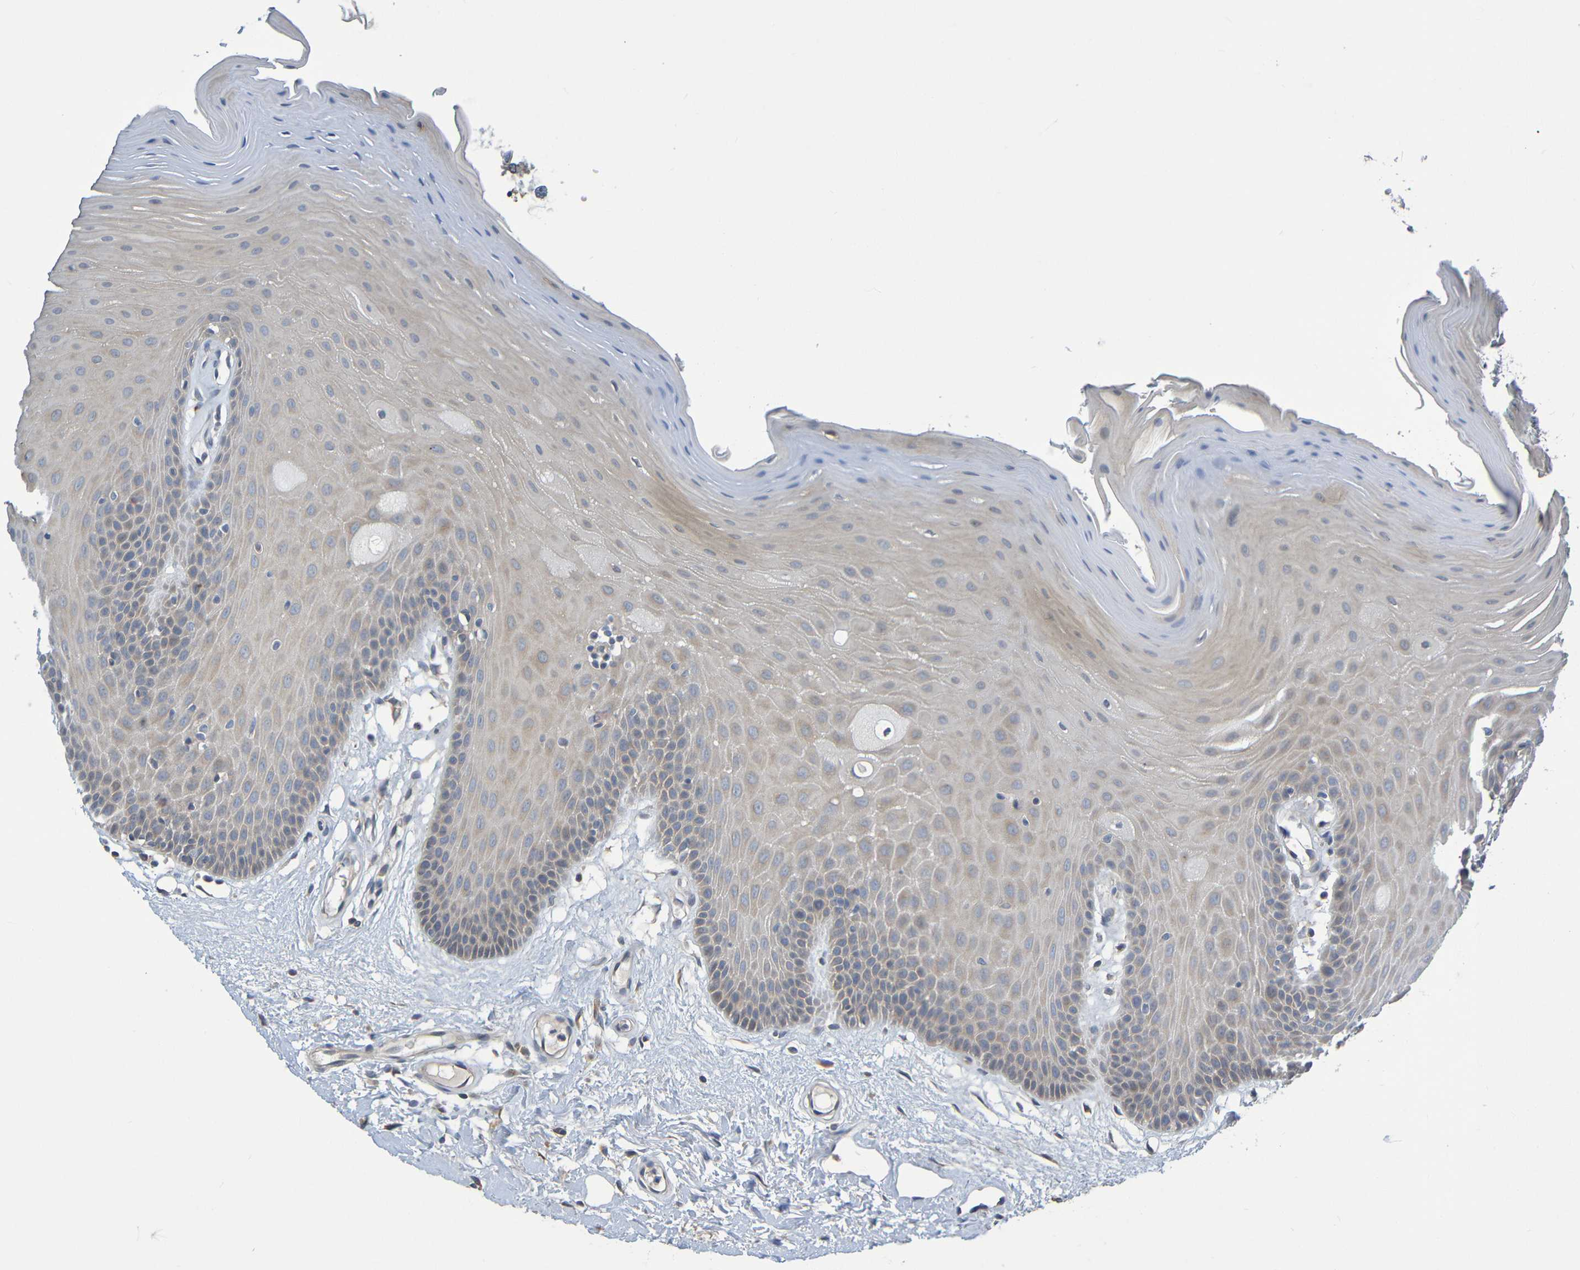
{"staining": {"intensity": "weak", "quantity": "25%-75%", "location": "cytoplasmic/membranous"}, "tissue": "oral mucosa", "cell_type": "Squamous epithelial cells", "image_type": "normal", "snomed": [{"axis": "morphology", "description": "Normal tissue, NOS"}, {"axis": "morphology", "description": "Squamous cell carcinoma, NOS"}, {"axis": "topography", "description": "Skeletal muscle"}, {"axis": "topography", "description": "Adipose tissue"}, {"axis": "topography", "description": "Vascular tissue"}, {"axis": "topography", "description": "Oral tissue"}, {"axis": "topography", "description": "Peripheral nerve tissue"}, {"axis": "topography", "description": "Head-Neck"}], "caption": "Weak cytoplasmic/membranous positivity is appreciated in about 25%-75% of squamous epithelial cells in benign oral mucosa. (DAB IHC, brown staining for protein, blue staining for nuclei).", "gene": "CYP4F2", "patient": {"sex": "male", "age": 71}}